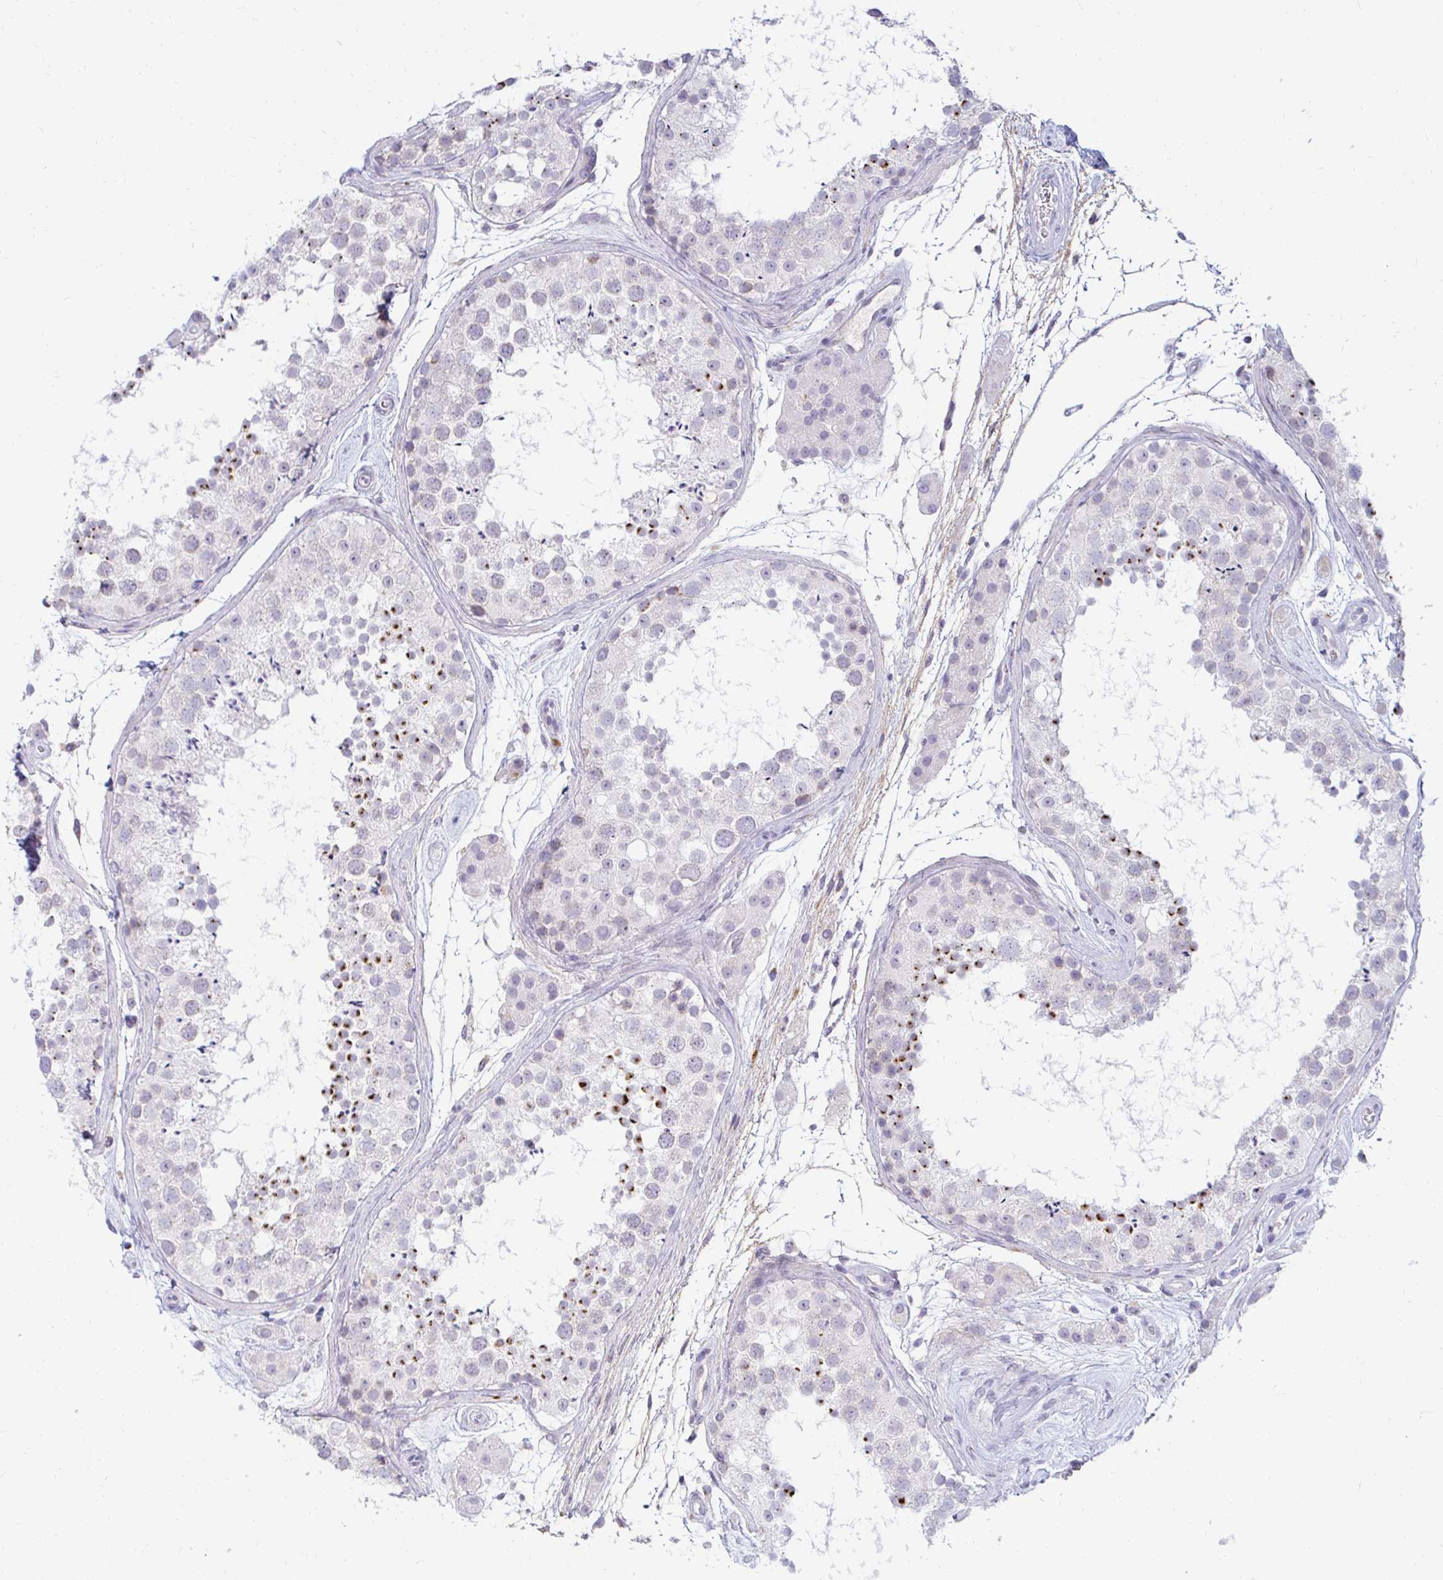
{"staining": {"intensity": "strong", "quantity": "<25%", "location": "cytoplasmic/membranous"}, "tissue": "testis", "cell_type": "Cells in seminiferous ducts", "image_type": "normal", "snomed": [{"axis": "morphology", "description": "Normal tissue, NOS"}, {"axis": "topography", "description": "Testis"}], "caption": "IHC photomicrograph of benign testis: testis stained using IHC exhibits medium levels of strong protein expression localized specifically in the cytoplasmic/membranous of cells in seminiferous ducts, appearing as a cytoplasmic/membranous brown color.", "gene": "OR51D1", "patient": {"sex": "male", "age": 41}}